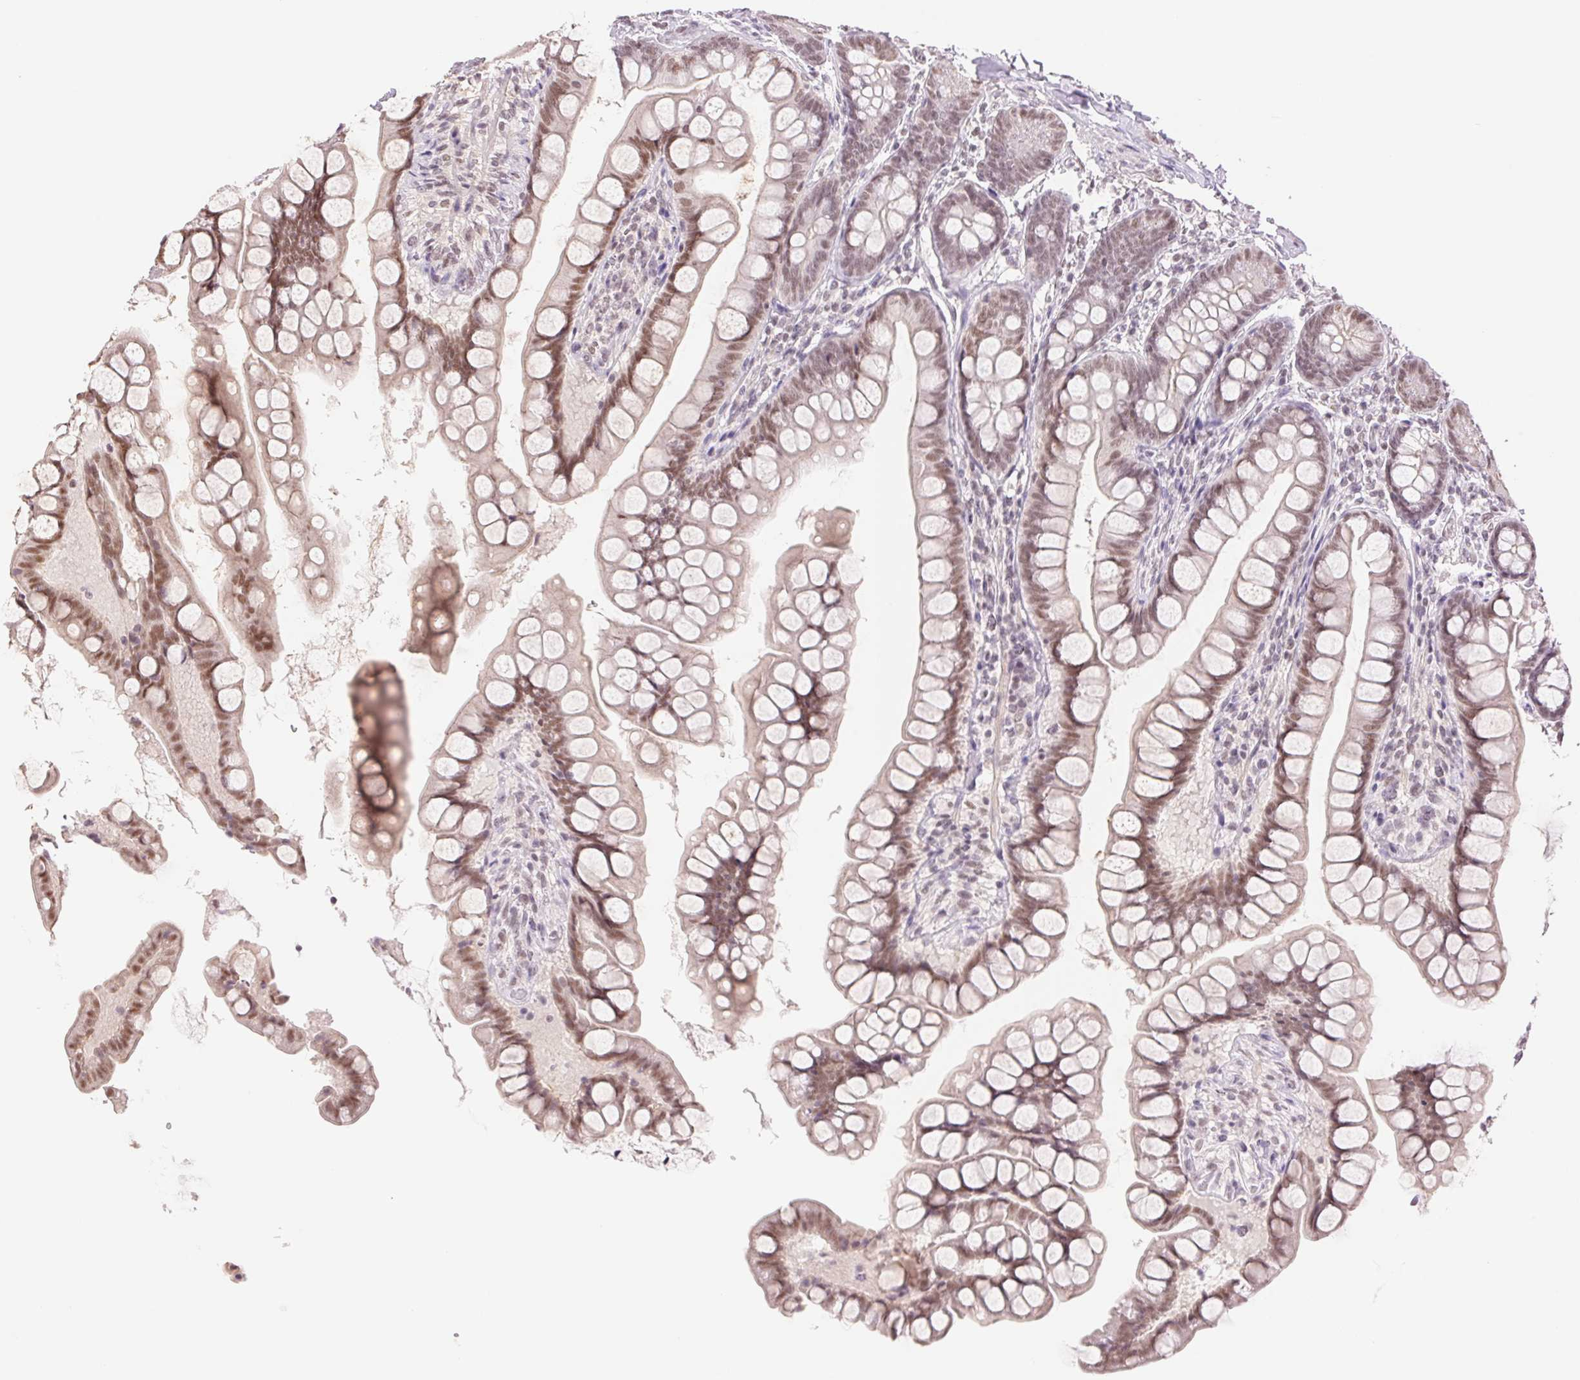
{"staining": {"intensity": "moderate", "quantity": ">75%", "location": "nuclear"}, "tissue": "small intestine", "cell_type": "Glandular cells", "image_type": "normal", "snomed": [{"axis": "morphology", "description": "Normal tissue, NOS"}, {"axis": "topography", "description": "Small intestine"}], "caption": "This photomicrograph demonstrates IHC staining of normal human small intestine, with medium moderate nuclear positivity in approximately >75% of glandular cells.", "gene": "RPRD1B", "patient": {"sex": "male", "age": 70}}